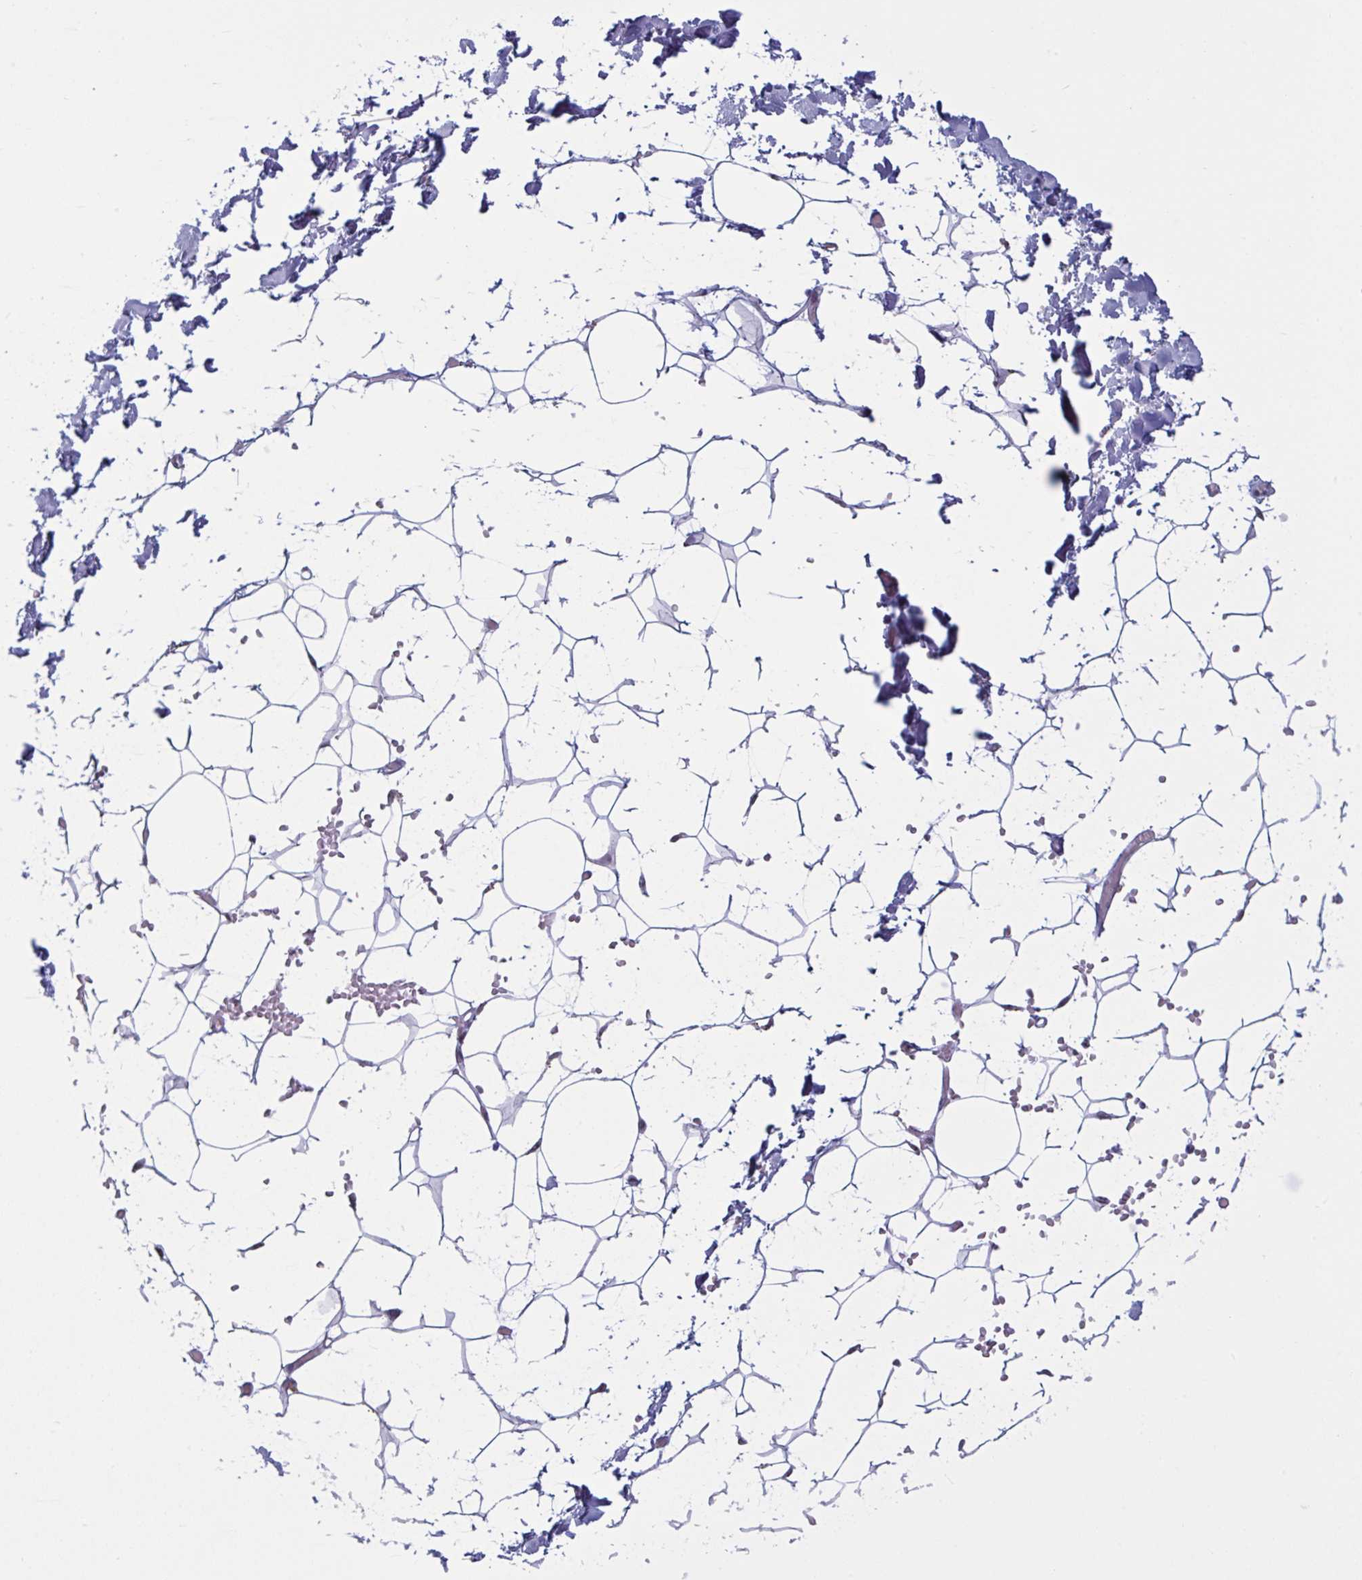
{"staining": {"intensity": "negative", "quantity": "none", "location": "none"}, "tissue": "adipose tissue", "cell_type": "Adipocytes", "image_type": "normal", "snomed": [{"axis": "morphology", "description": "Normal tissue, NOS"}, {"axis": "topography", "description": "Skin"}, {"axis": "topography", "description": "Peripheral nerve tissue"}], "caption": "Immunohistochemistry histopathology image of unremarkable adipose tissue: human adipose tissue stained with DAB demonstrates no significant protein positivity in adipocytes.", "gene": "TGM6", "patient": {"sex": "female", "age": 56}}